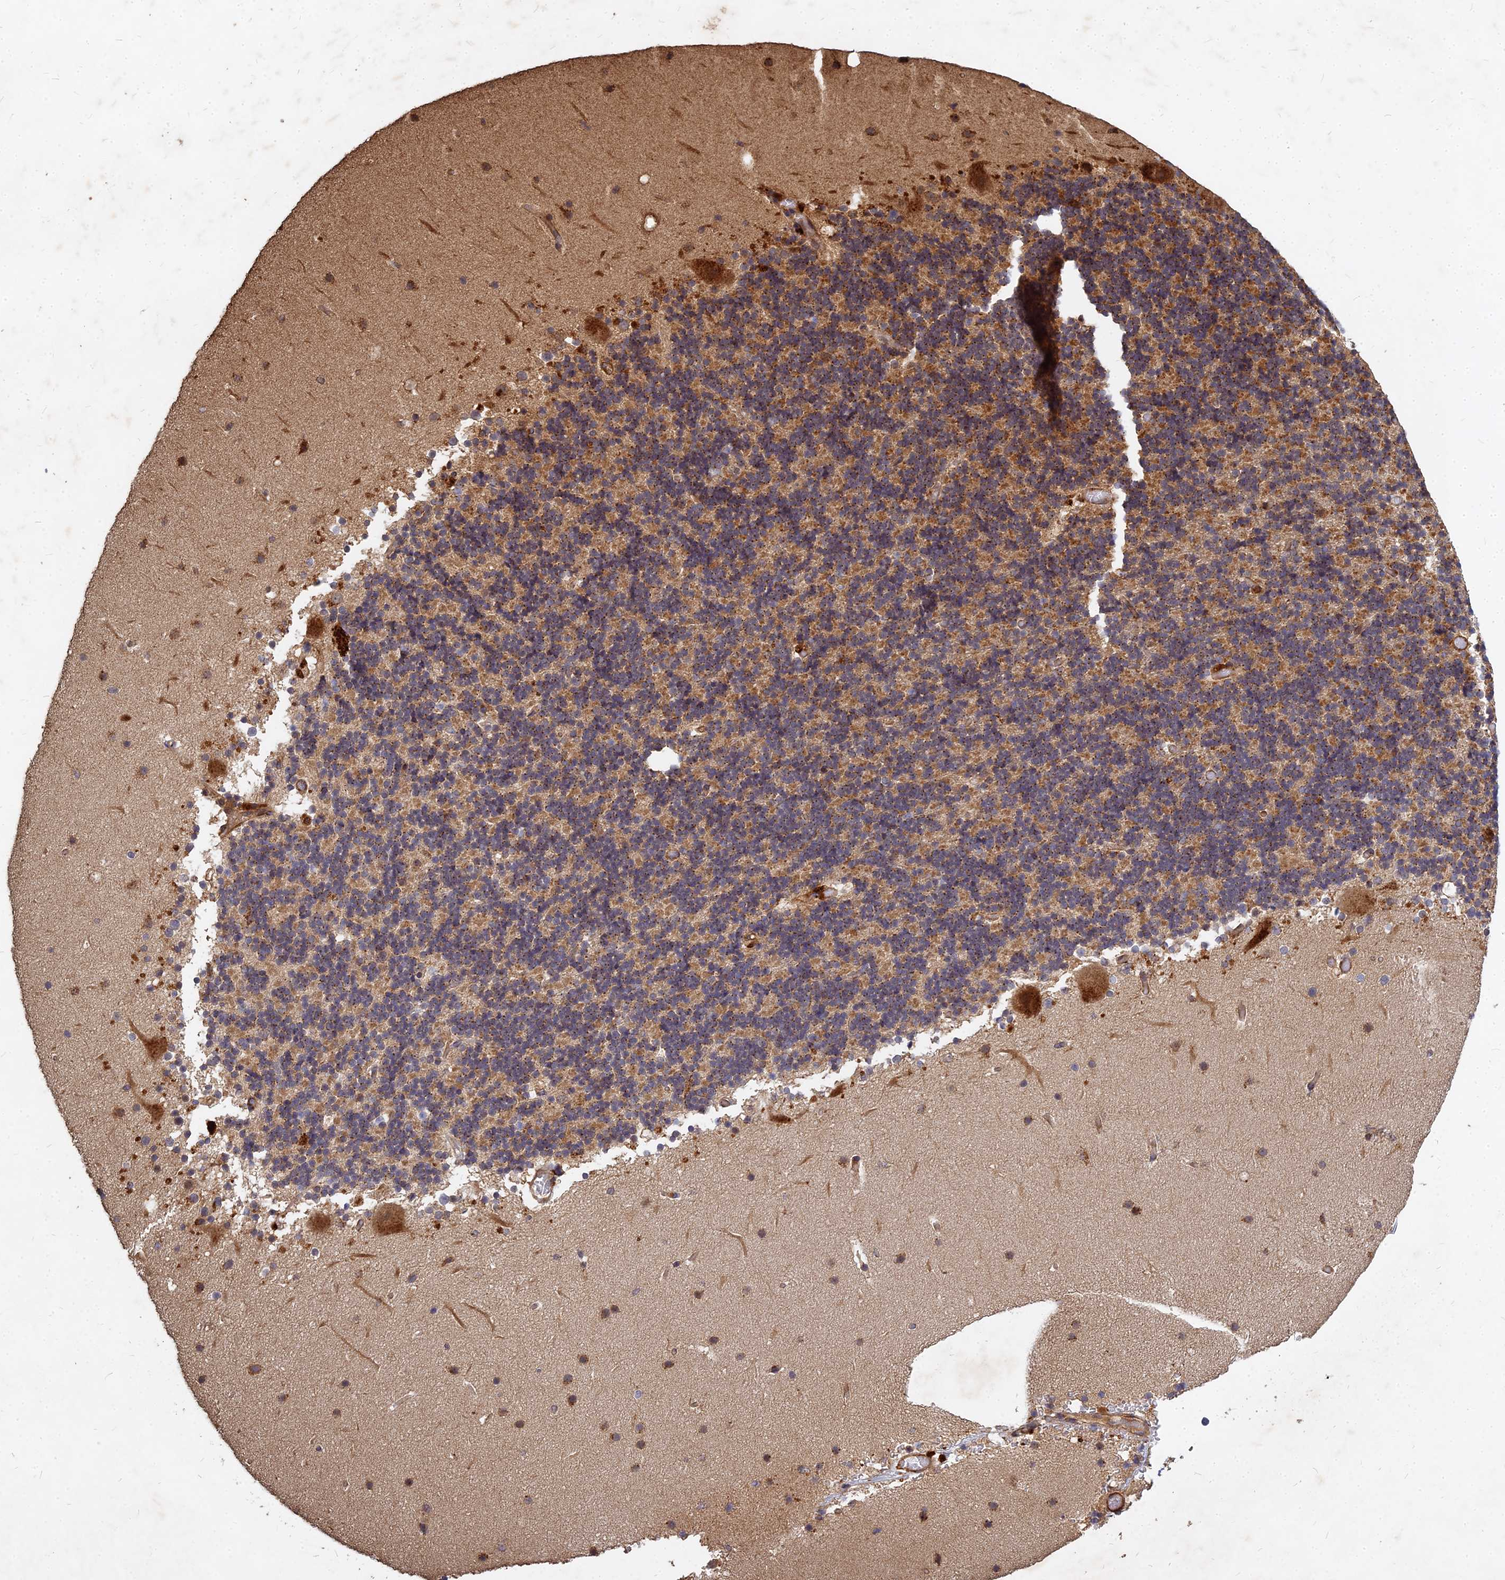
{"staining": {"intensity": "moderate", "quantity": "25%-75%", "location": "cytoplasmic/membranous"}, "tissue": "cerebellum", "cell_type": "Cells in granular layer", "image_type": "normal", "snomed": [{"axis": "morphology", "description": "Normal tissue, NOS"}, {"axis": "topography", "description": "Cerebellum"}], "caption": "DAB (3,3'-diaminobenzidine) immunohistochemical staining of benign human cerebellum displays moderate cytoplasmic/membranous protein staining in about 25%-75% of cells in granular layer.", "gene": "UBE2W", "patient": {"sex": "male", "age": 57}}